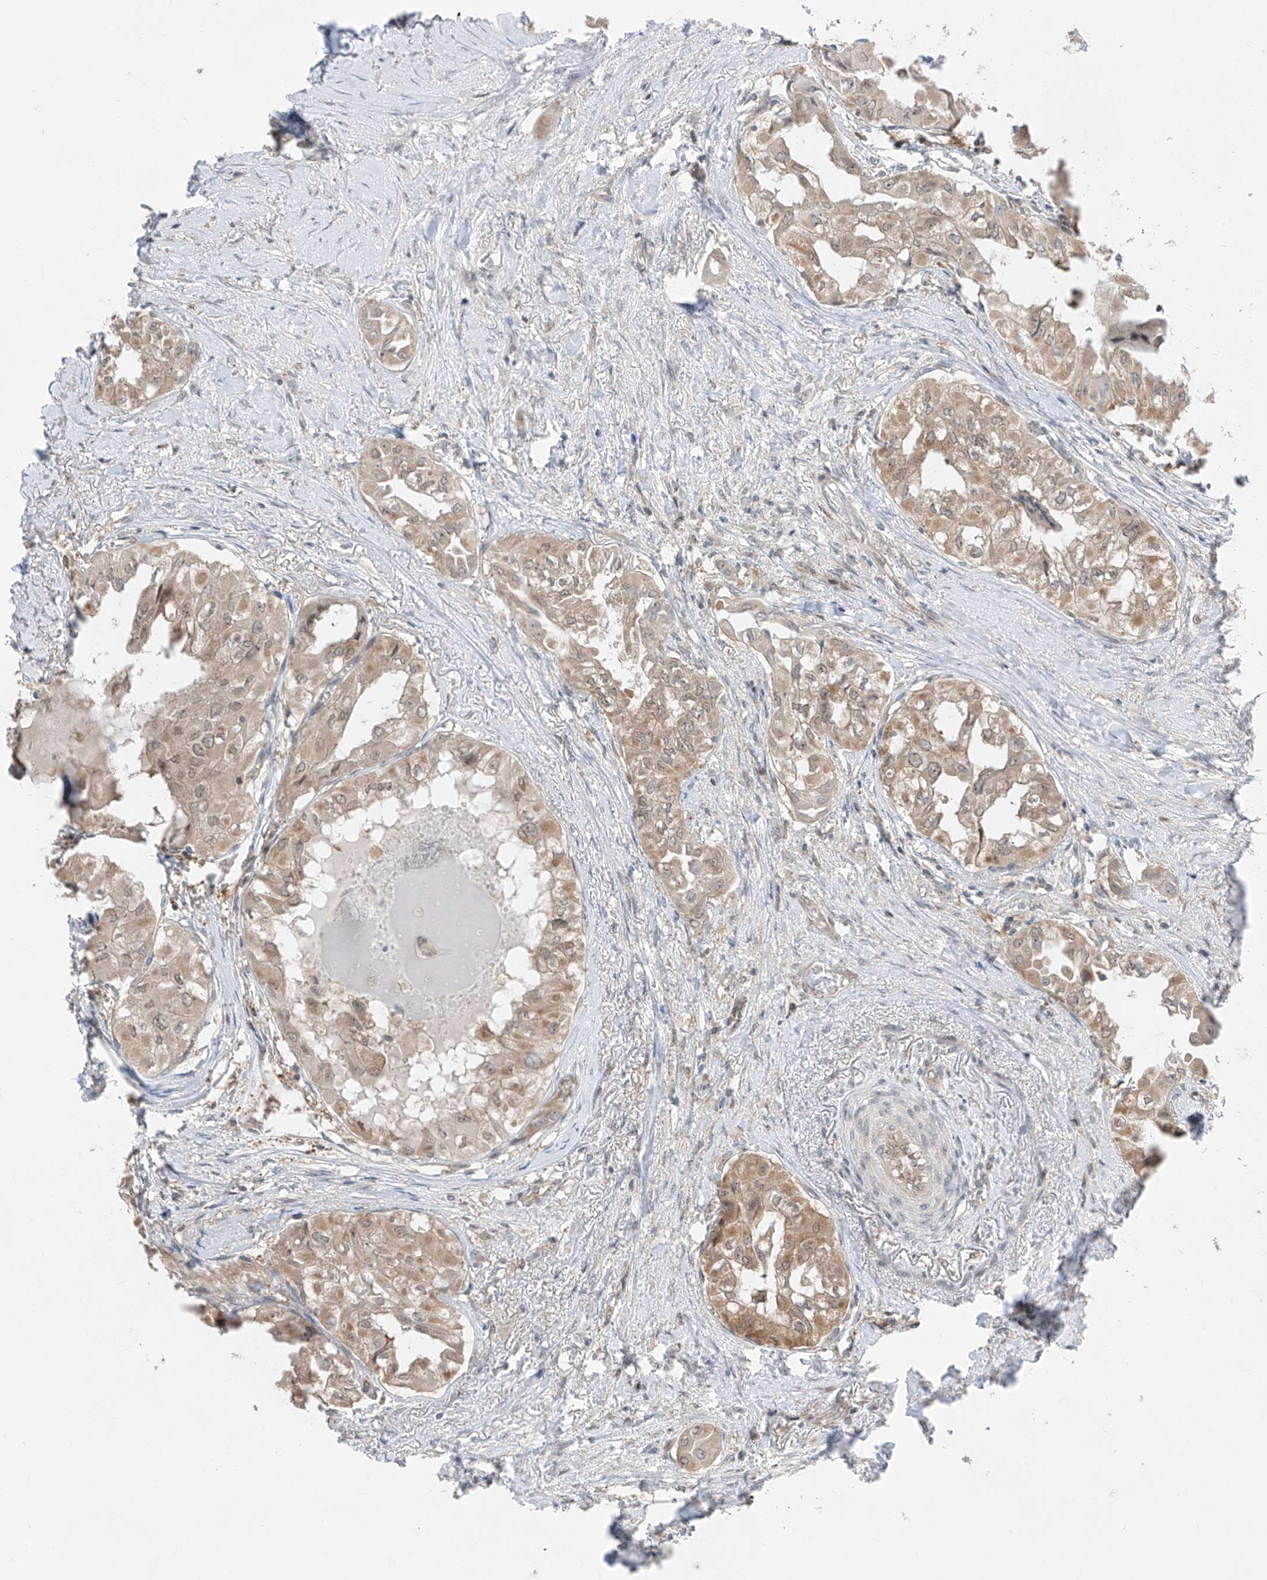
{"staining": {"intensity": "moderate", "quantity": ">75%", "location": "cytoplasmic/membranous"}, "tissue": "thyroid cancer", "cell_type": "Tumor cells", "image_type": "cancer", "snomed": [{"axis": "morphology", "description": "Papillary adenocarcinoma, NOS"}, {"axis": "topography", "description": "Thyroid gland"}], "caption": "Protein analysis of thyroid cancer (papillary adenocarcinoma) tissue reveals moderate cytoplasmic/membranous positivity in approximately >75% of tumor cells. (brown staining indicates protein expression, while blue staining denotes nuclei).", "gene": "TTC38", "patient": {"sex": "female", "age": 59}}